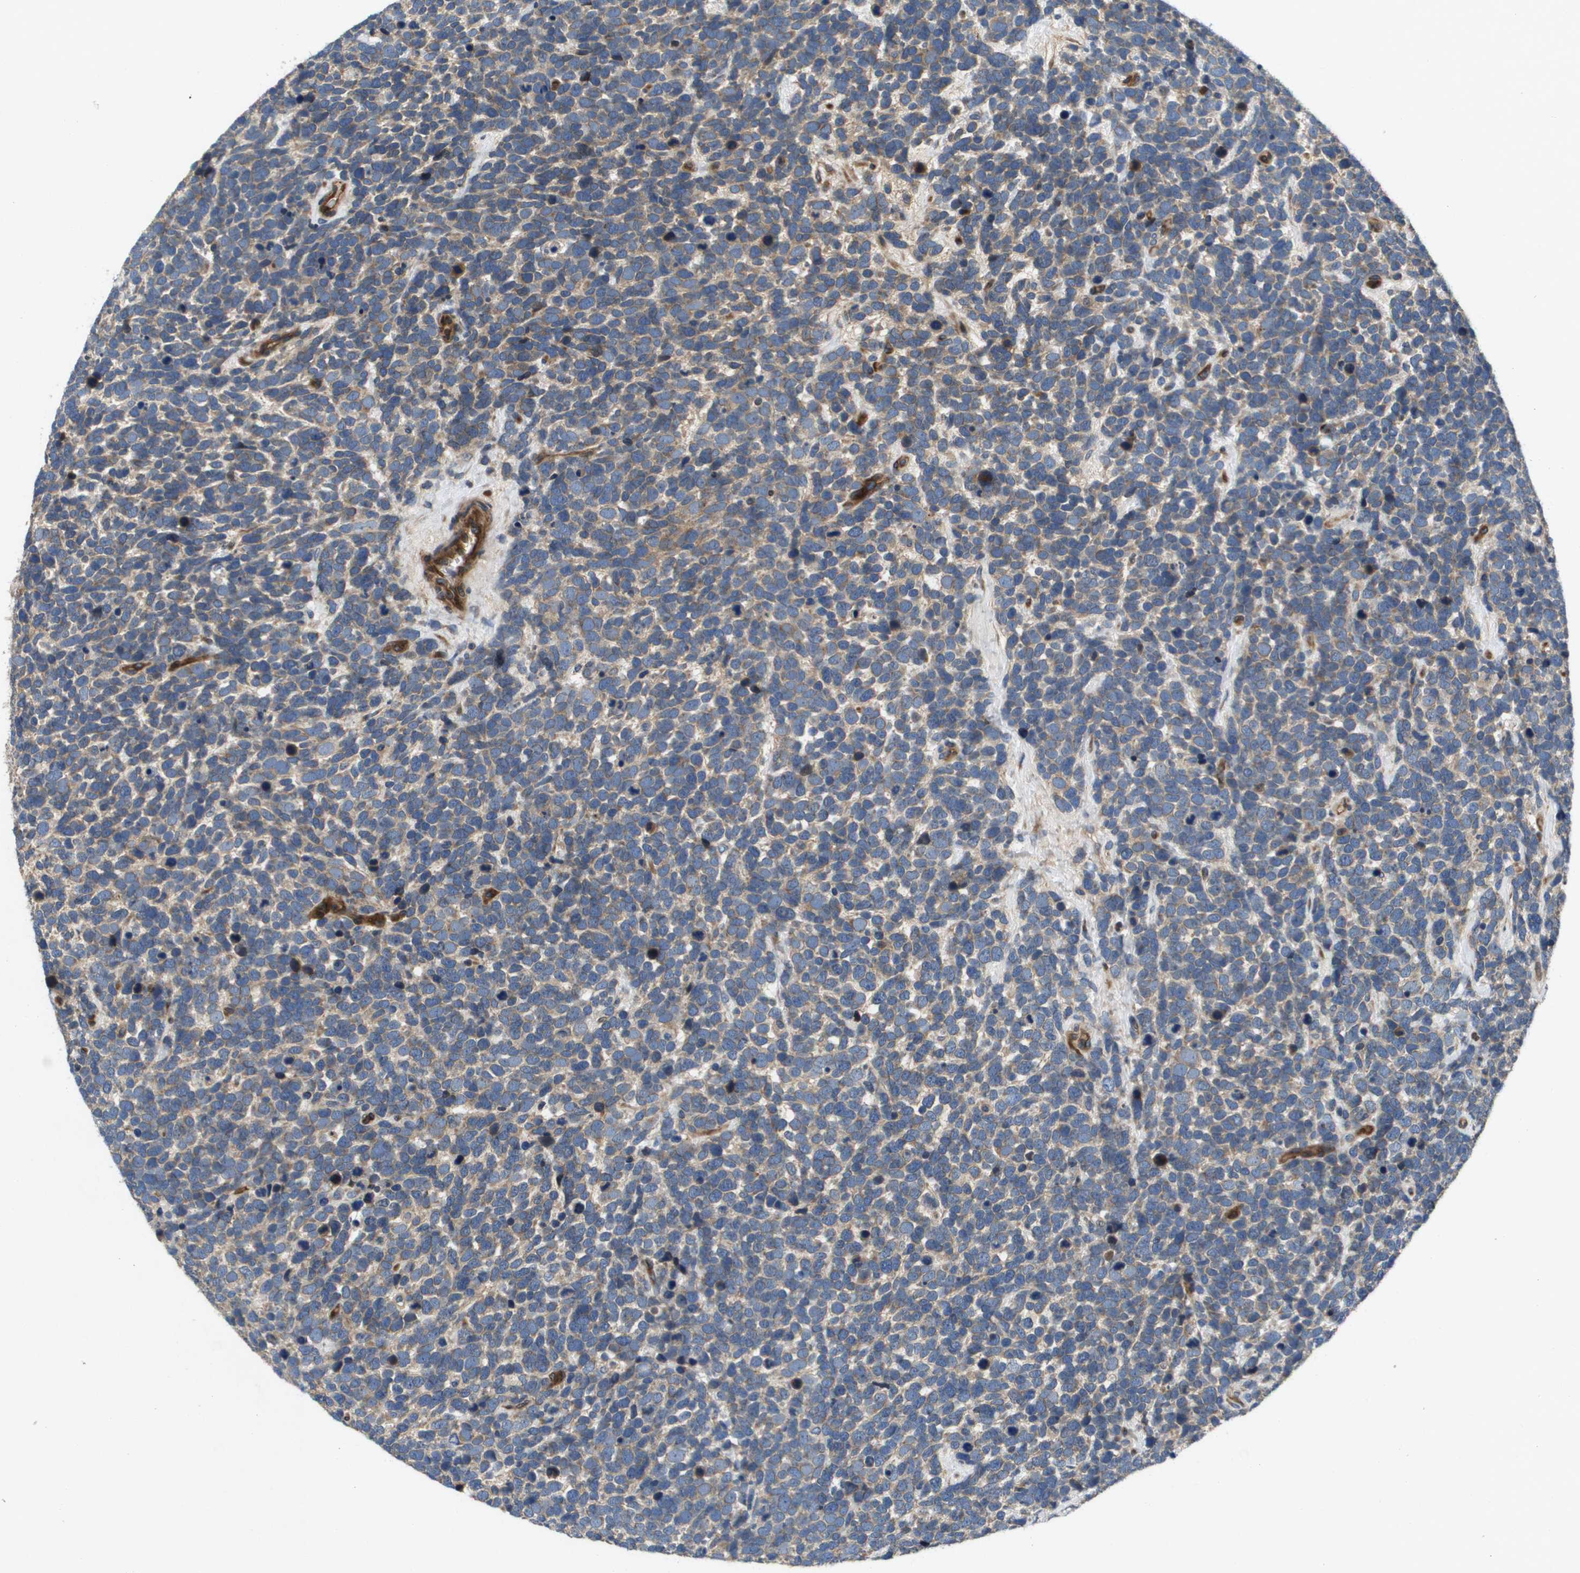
{"staining": {"intensity": "moderate", "quantity": "25%-75%", "location": "cytoplasmic/membranous"}, "tissue": "urothelial cancer", "cell_type": "Tumor cells", "image_type": "cancer", "snomed": [{"axis": "morphology", "description": "Urothelial carcinoma, High grade"}, {"axis": "topography", "description": "Urinary bladder"}], "caption": "DAB immunohistochemical staining of human urothelial cancer reveals moderate cytoplasmic/membranous protein staining in approximately 25%-75% of tumor cells.", "gene": "ENTPD2", "patient": {"sex": "female", "age": 82}}